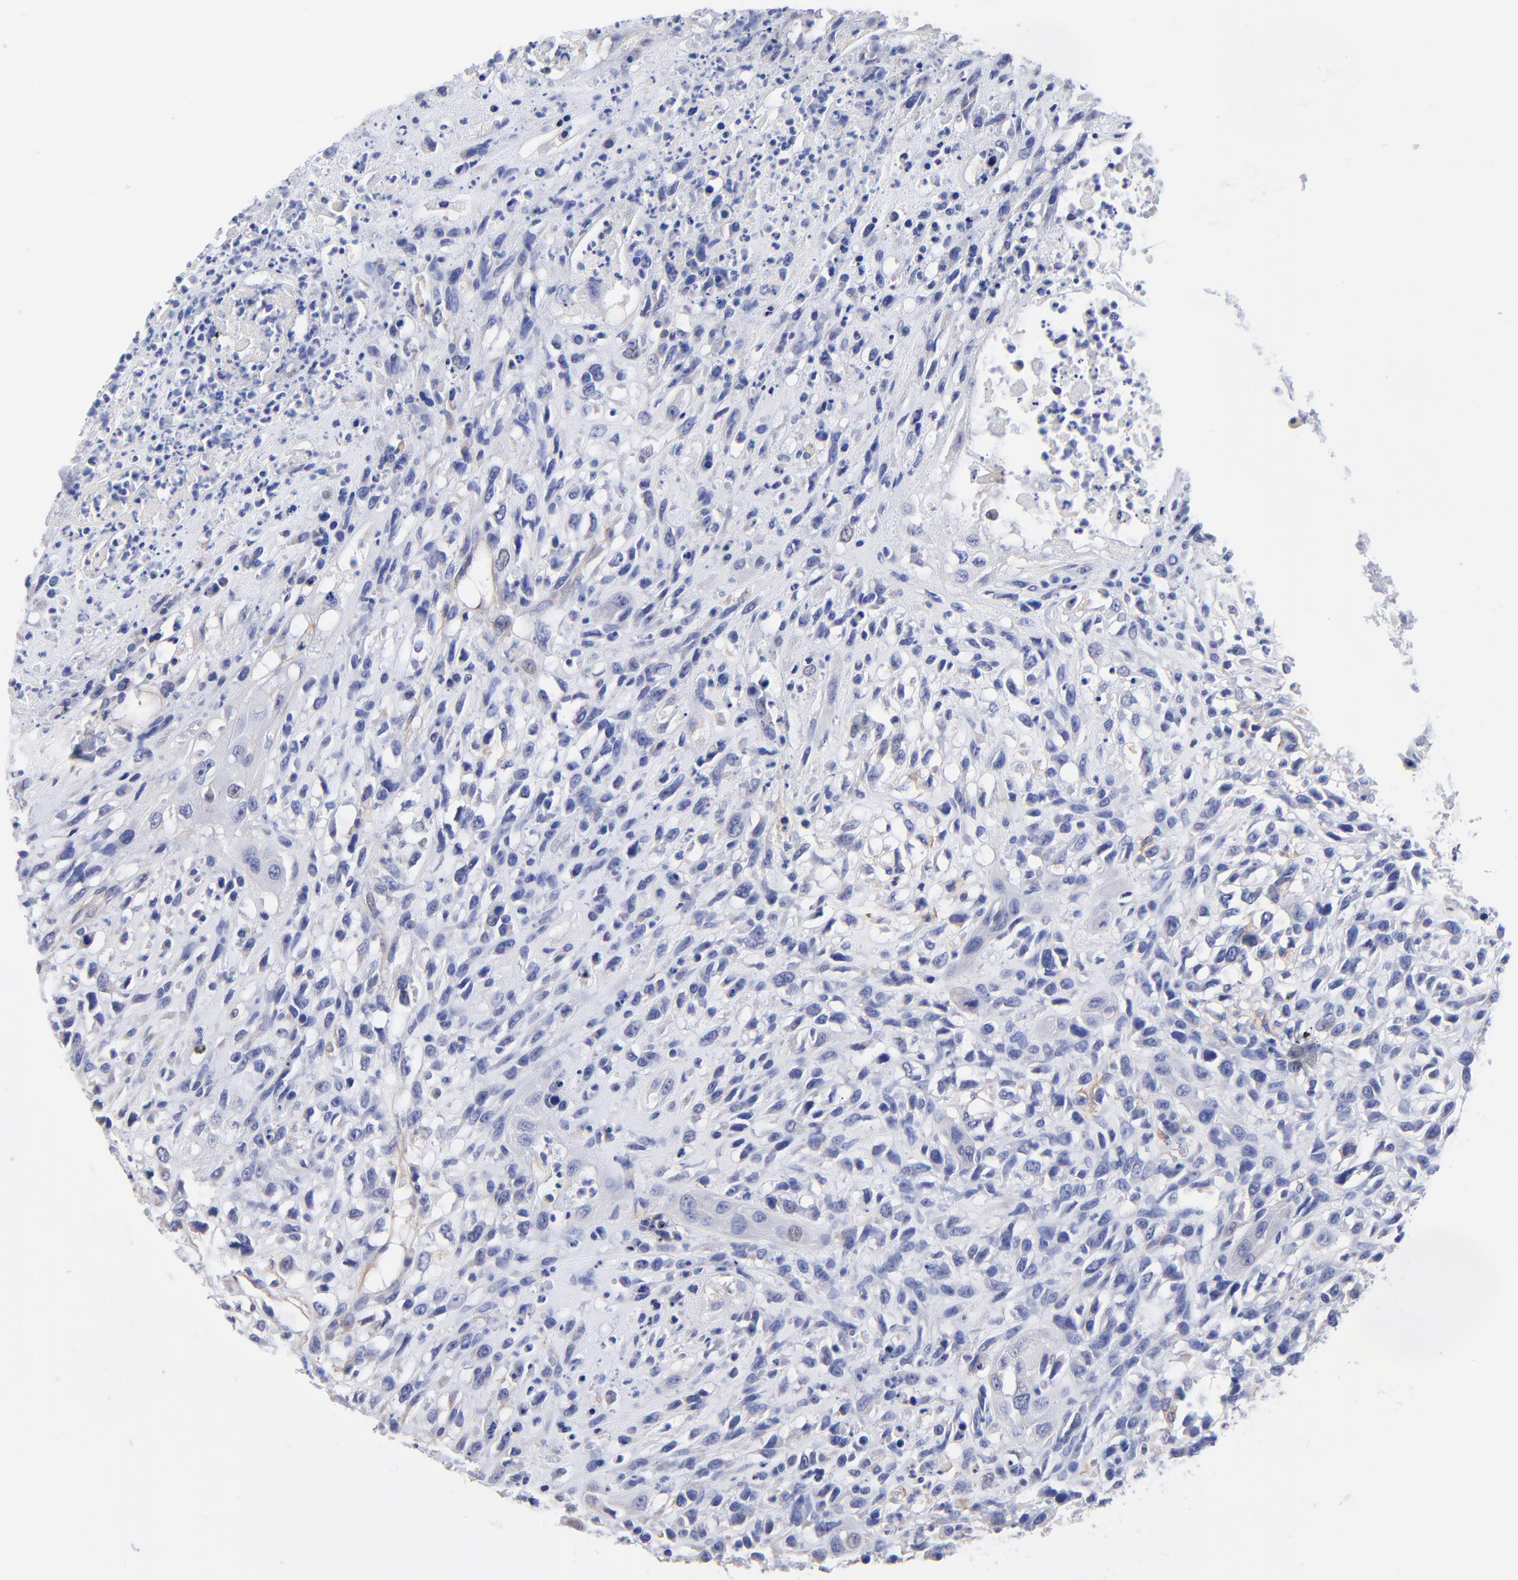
{"staining": {"intensity": "negative", "quantity": "none", "location": "none"}, "tissue": "head and neck cancer", "cell_type": "Tumor cells", "image_type": "cancer", "snomed": [{"axis": "morphology", "description": "Necrosis, NOS"}, {"axis": "morphology", "description": "Neoplasm, malignant, NOS"}, {"axis": "topography", "description": "Salivary gland"}, {"axis": "topography", "description": "Head-Neck"}], "caption": "This is a histopathology image of immunohistochemistry (IHC) staining of head and neck neoplasm (malignant), which shows no expression in tumor cells.", "gene": "SLC44A2", "patient": {"sex": "male", "age": 43}}